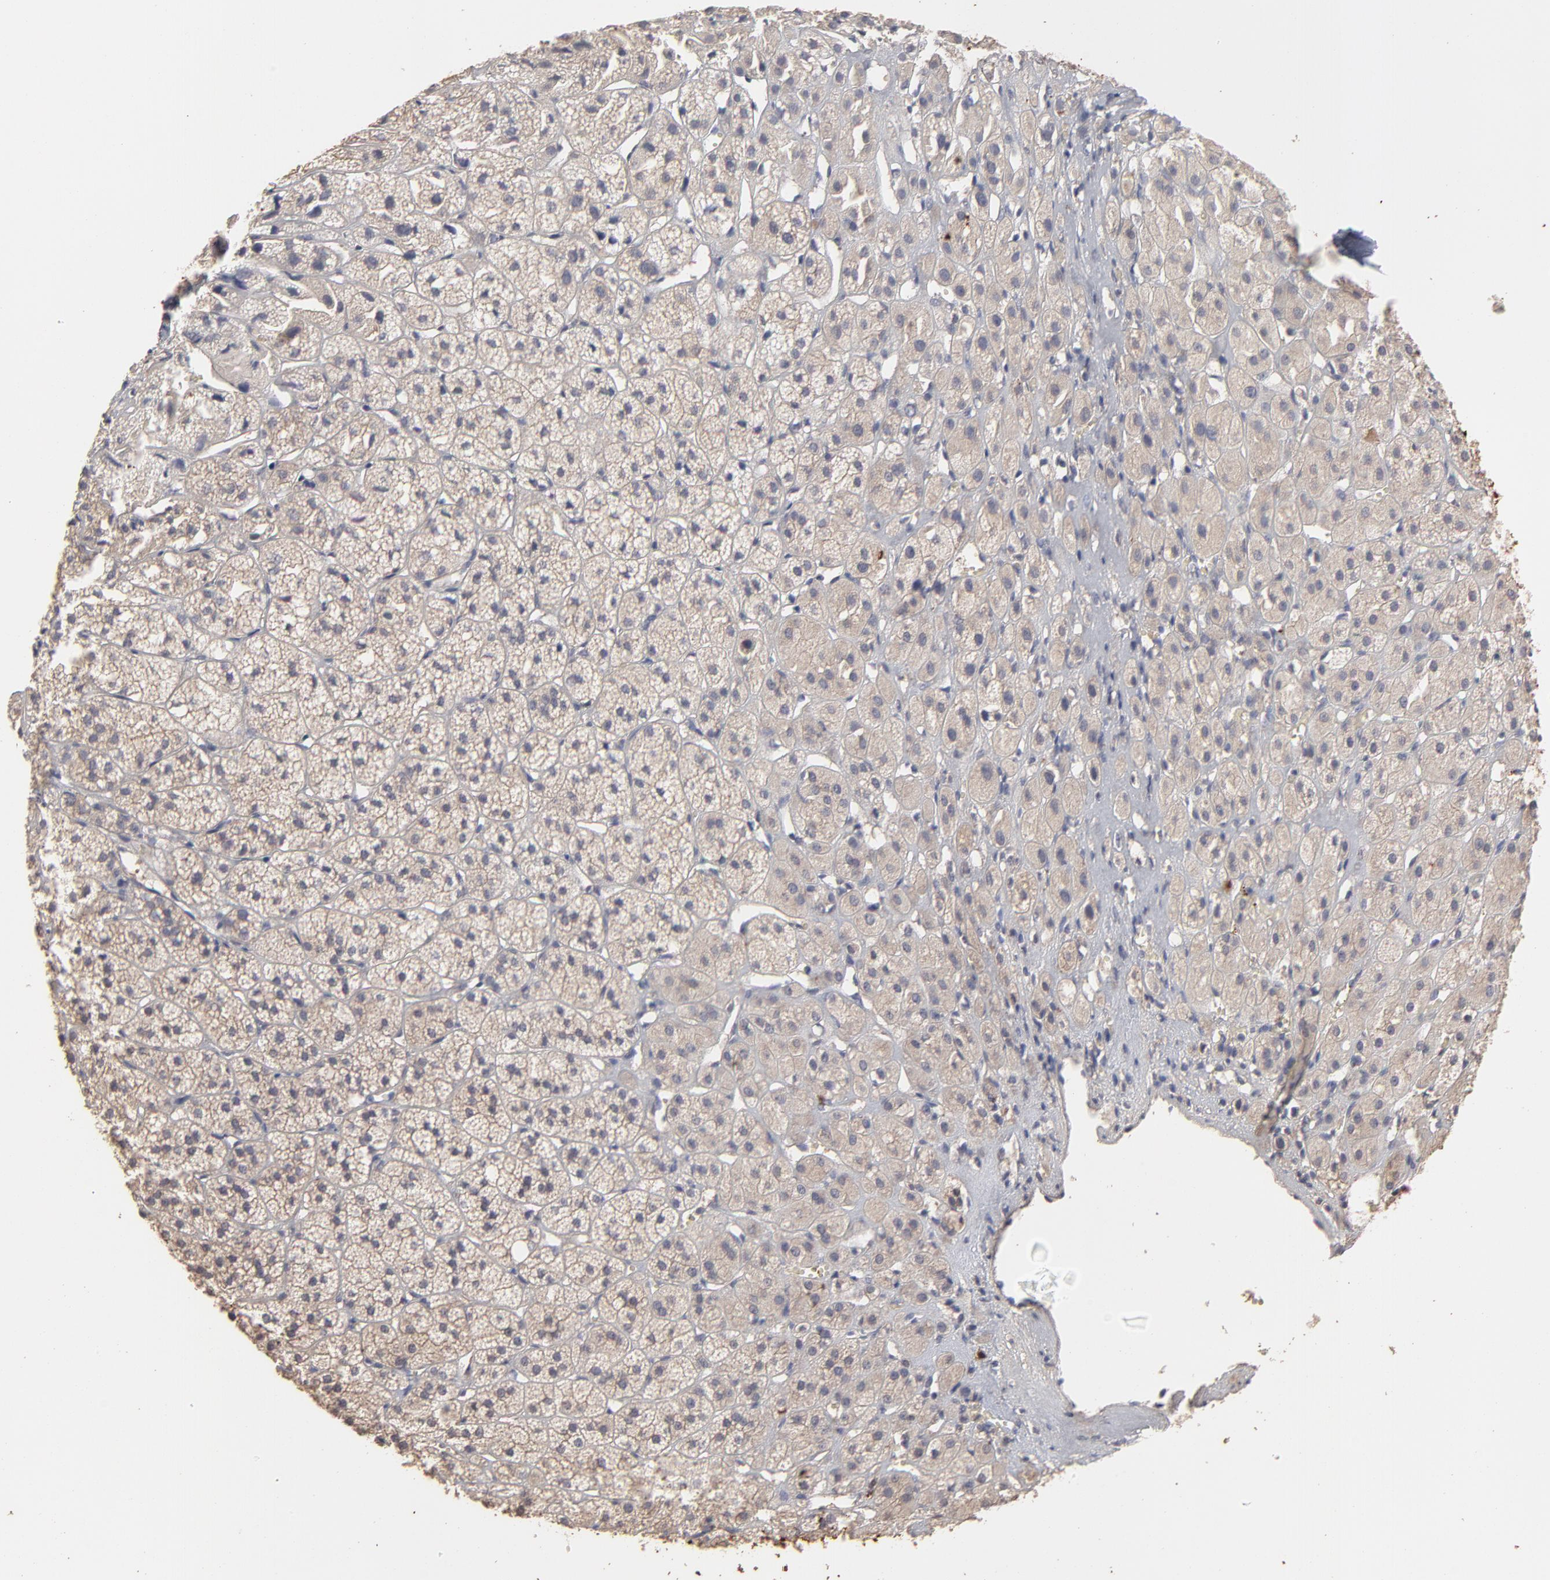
{"staining": {"intensity": "weak", "quantity": ">75%", "location": "cytoplasmic/membranous"}, "tissue": "adrenal gland", "cell_type": "Glandular cells", "image_type": "normal", "snomed": [{"axis": "morphology", "description": "Normal tissue, NOS"}, {"axis": "topography", "description": "Adrenal gland"}], "caption": "IHC photomicrograph of unremarkable adrenal gland: adrenal gland stained using immunohistochemistry (IHC) shows low levels of weak protein expression localized specifically in the cytoplasmic/membranous of glandular cells, appearing as a cytoplasmic/membranous brown color.", "gene": "TANGO2", "patient": {"sex": "female", "age": 71}}